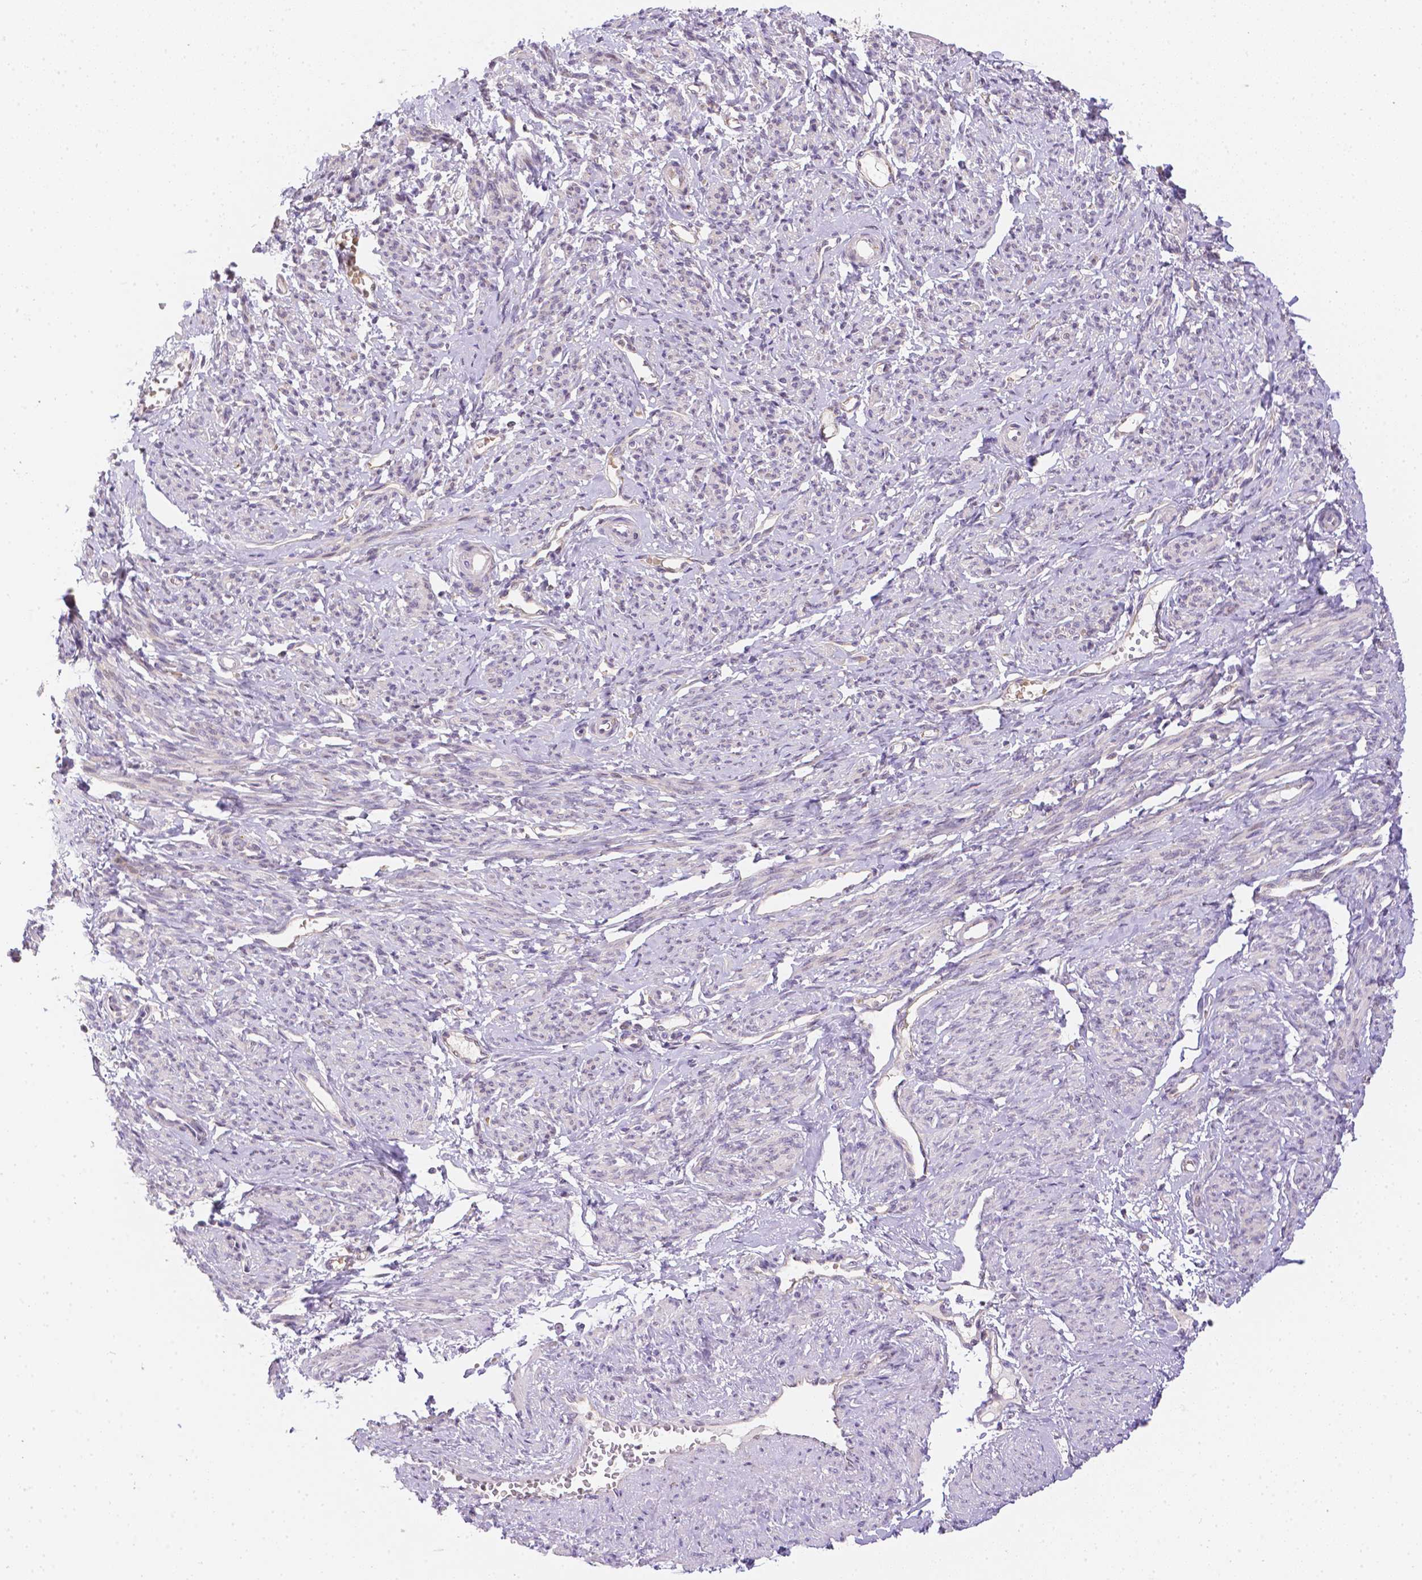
{"staining": {"intensity": "negative", "quantity": "none", "location": "none"}, "tissue": "smooth muscle", "cell_type": "Smooth muscle cells", "image_type": "normal", "snomed": [{"axis": "morphology", "description": "Normal tissue, NOS"}, {"axis": "topography", "description": "Smooth muscle"}], "caption": "This is a histopathology image of immunohistochemistry (IHC) staining of unremarkable smooth muscle, which shows no positivity in smooth muscle cells.", "gene": "ZNF280B", "patient": {"sex": "female", "age": 65}}